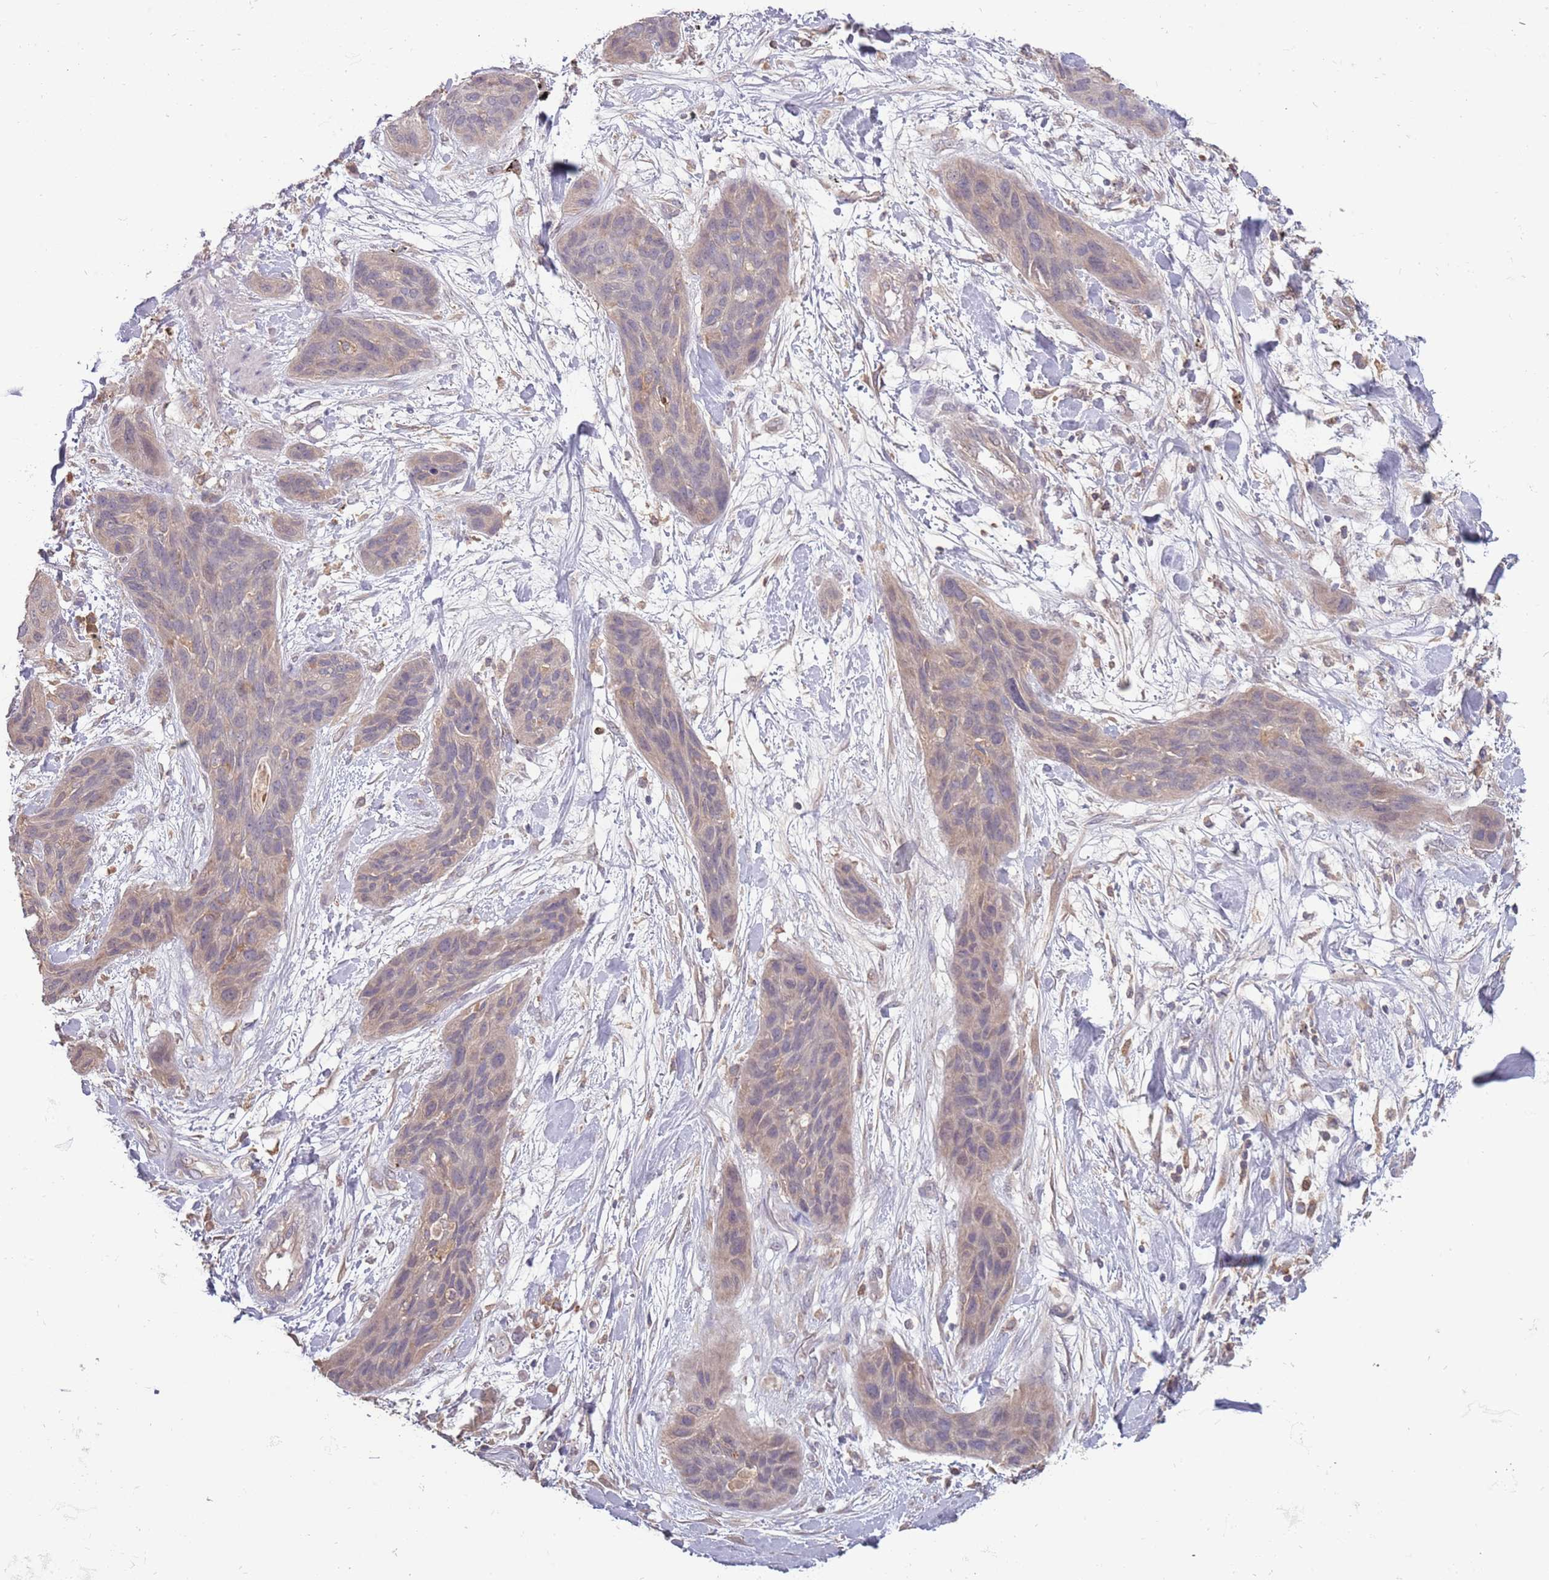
{"staining": {"intensity": "negative", "quantity": "none", "location": "none"}, "tissue": "lung cancer", "cell_type": "Tumor cells", "image_type": "cancer", "snomed": [{"axis": "morphology", "description": "Squamous cell carcinoma, NOS"}, {"axis": "topography", "description": "Lung"}], "caption": "Immunohistochemistry photomicrograph of neoplastic tissue: human lung cancer (squamous cell carcinoma) stained with DAB shows no significant protein positivity in tumor cells. (Brightfield microscopy of DAB immunohistochemistry (IHC) at high magnification).", "gene": "USP32", "patient": {"sex": "female", "age": 70}}